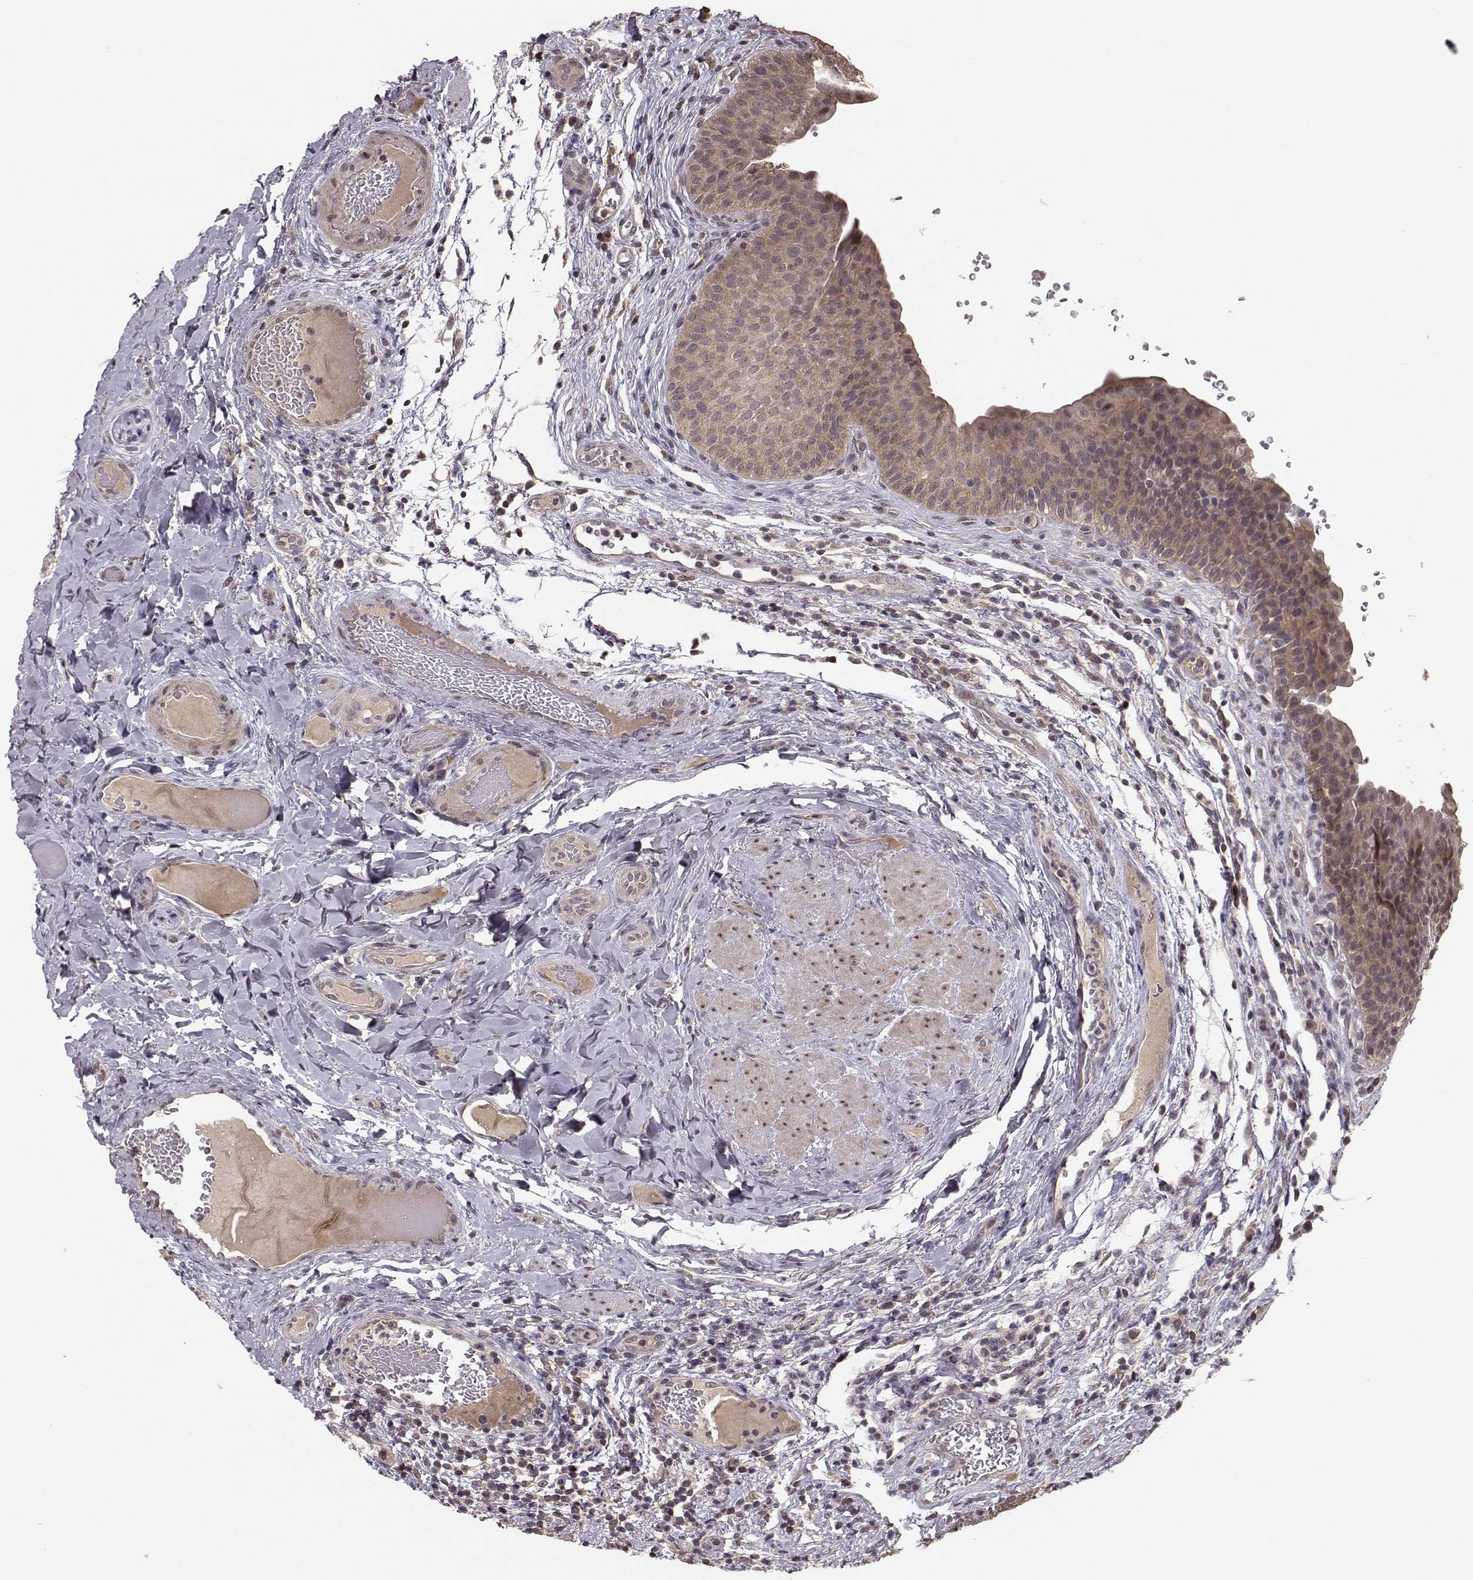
{"staining": {"intensity": "moderate", "quantity": ">75%", "location": "cytoplasmic/membranous"}, "tissue": "urinary bladder", "cell_type": "Urothelial cells", "image_type": "normal", "snomed": [{"axis": "morphology", "description": "Normal tissue, NOS"}, {"axis": "topography", "description": "Urinary bladder"}], "caption": "Protein staining of benign urinary bladder shows moderate cytoplasmic/membranous positivity in about >75% of urothelial cells.", "gene": "PLEKHG3", "patient": {"sex": "male", "age": 66}}